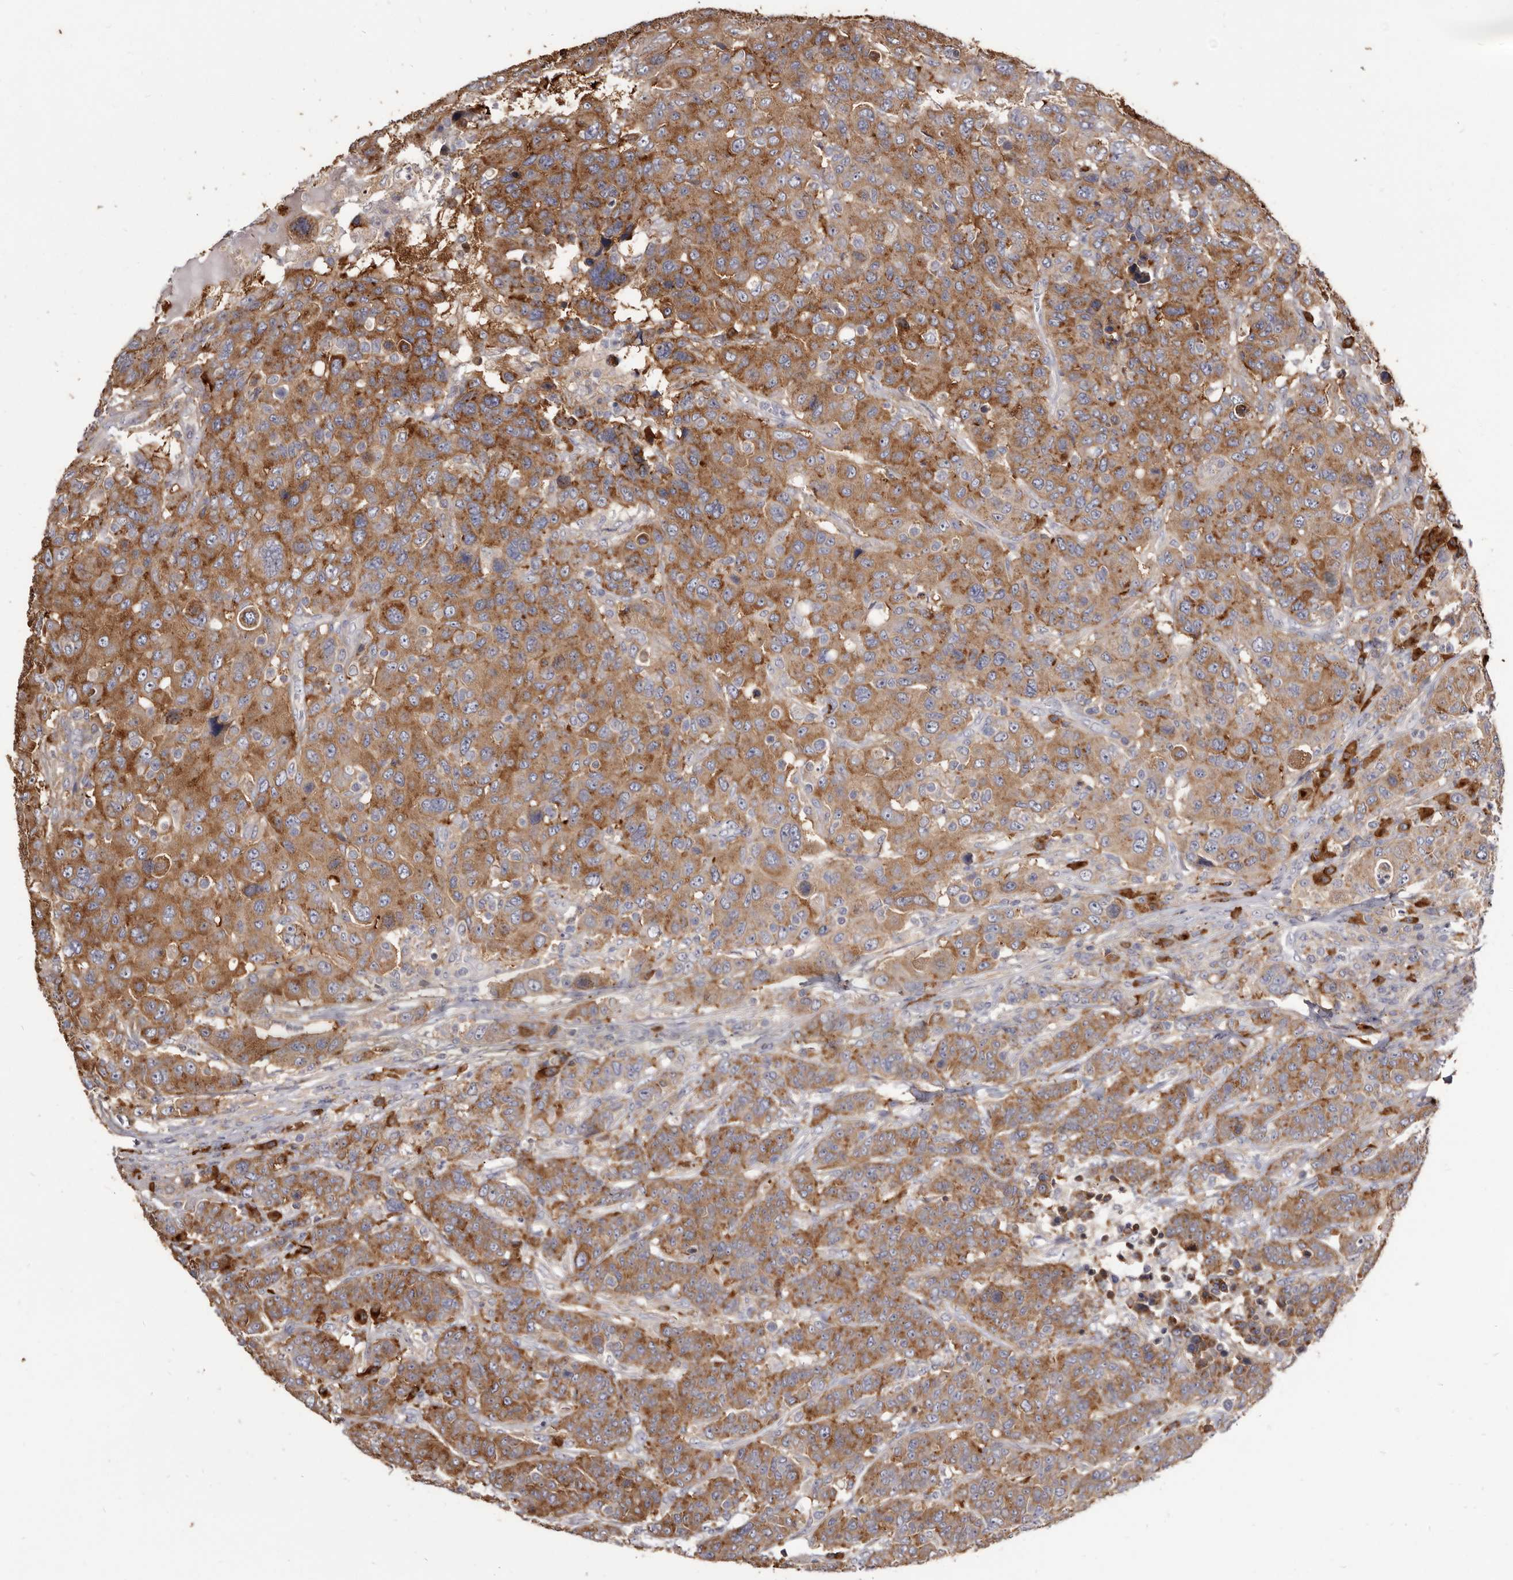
{"staining": {"intensity": "moderate", "quantity": ">75%", "location": "cytoplasmic/membranous"}, "tissue": "breast cancer", "cell_type": "Tumor cells", "image_type": "cancer", "snomed": [{"axis": "morphology", "description": "Duct carcinoma"}, {"axis": "topography", "description": "Breast"}], "caption": "Tumor cells exhibit medium levels of moderate cytoplasmic/membranous staining in approximately >75% of cells in breast cancer (intraductal carcinoma).", "gene": "TPD52", "patient": {"sex": "female", "age": 37}}